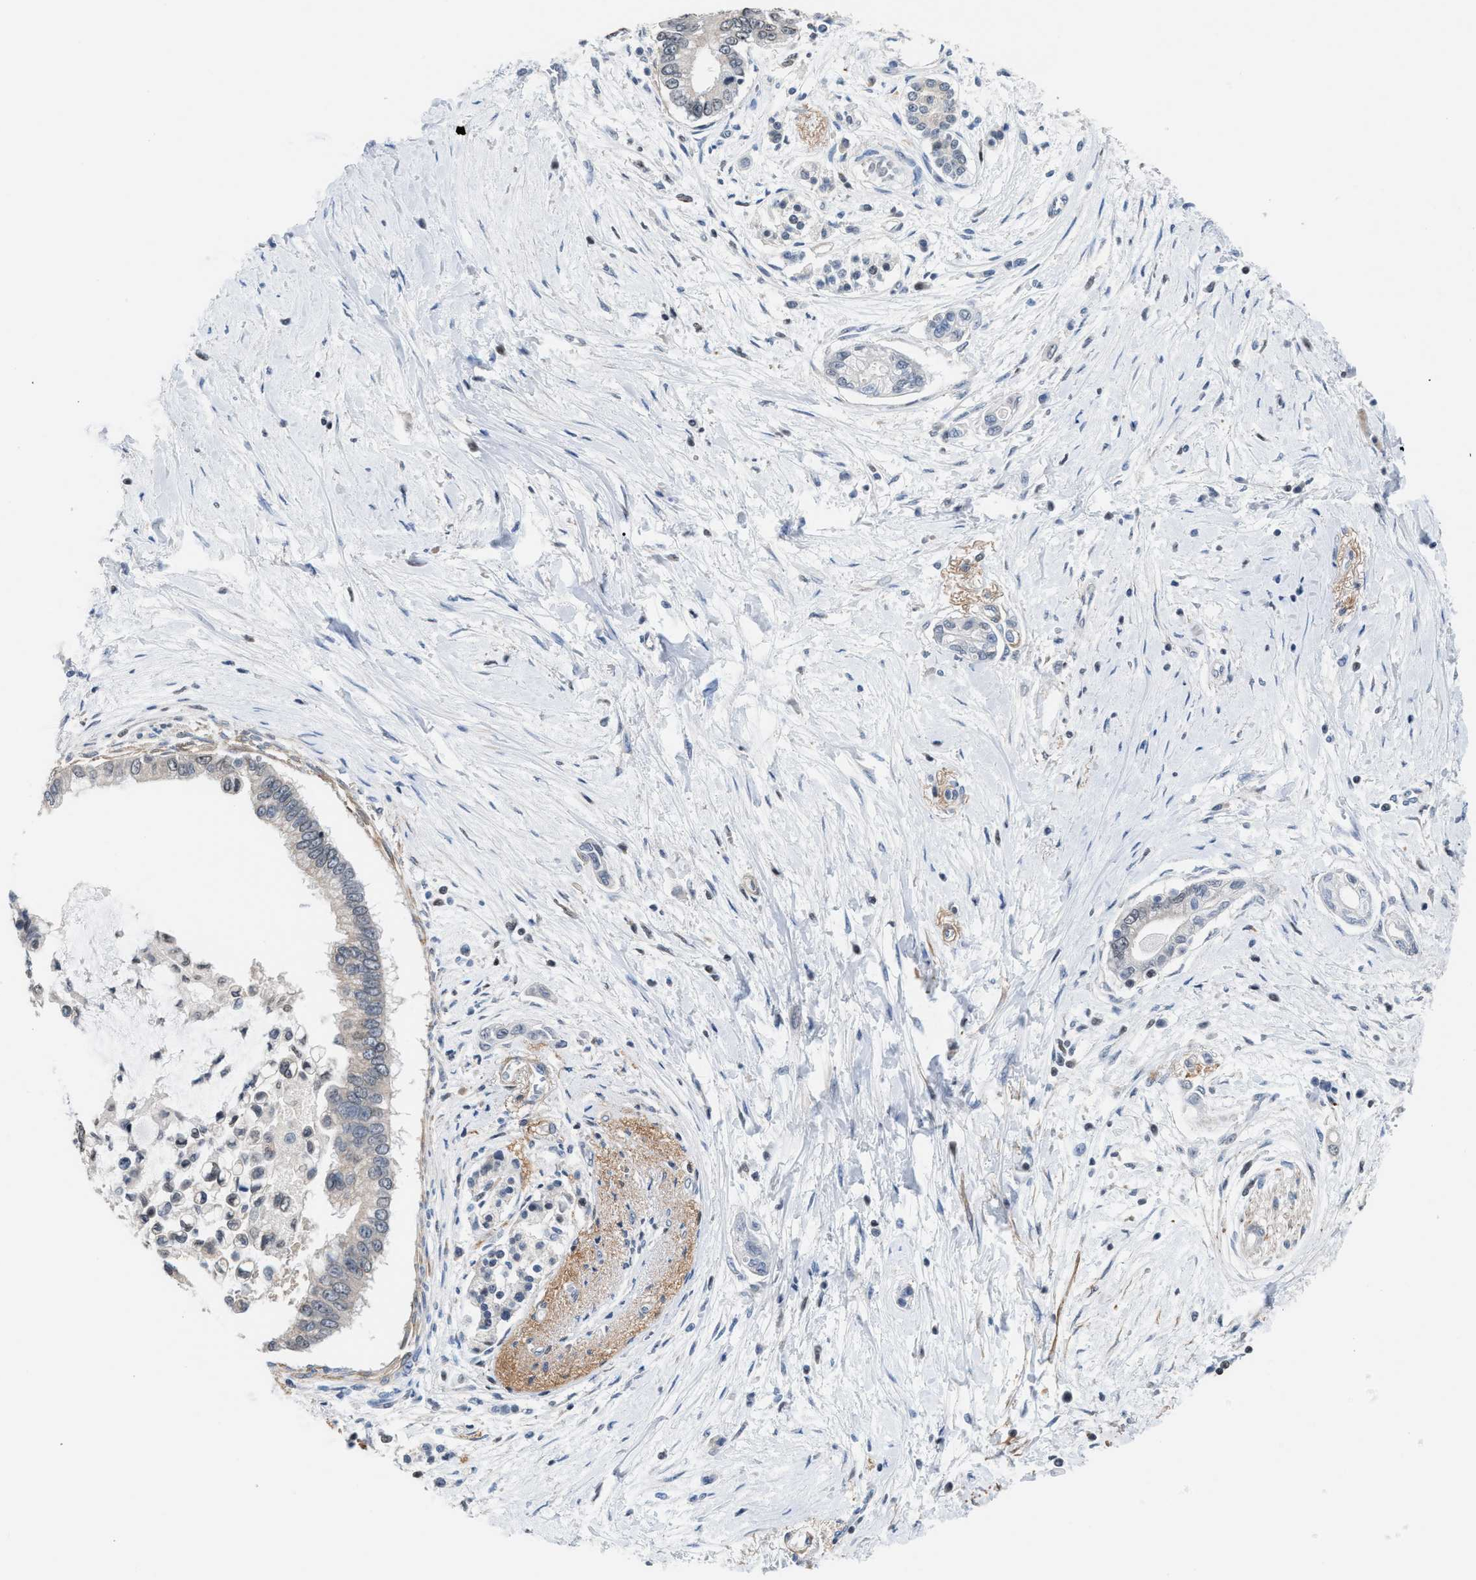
{"staining": {"intensity": "negative", "quantity": "none", "location": "none"}, "tissue": "pancreatic cancer", "cell_type": "Tumor cells", "image_type": "cancer", "snomed": [{"axis": "morphology", "description": "Adenocarcinoma, NOS"}, {"axis": "topography", "description": "Pancreas"}], "caption": "A photomicrograph of human pancreatic adenocarcinoma is negative for staining in tumor cells.", "gene": "MYH3", "patient": {"sex": "male", "age": 59}}